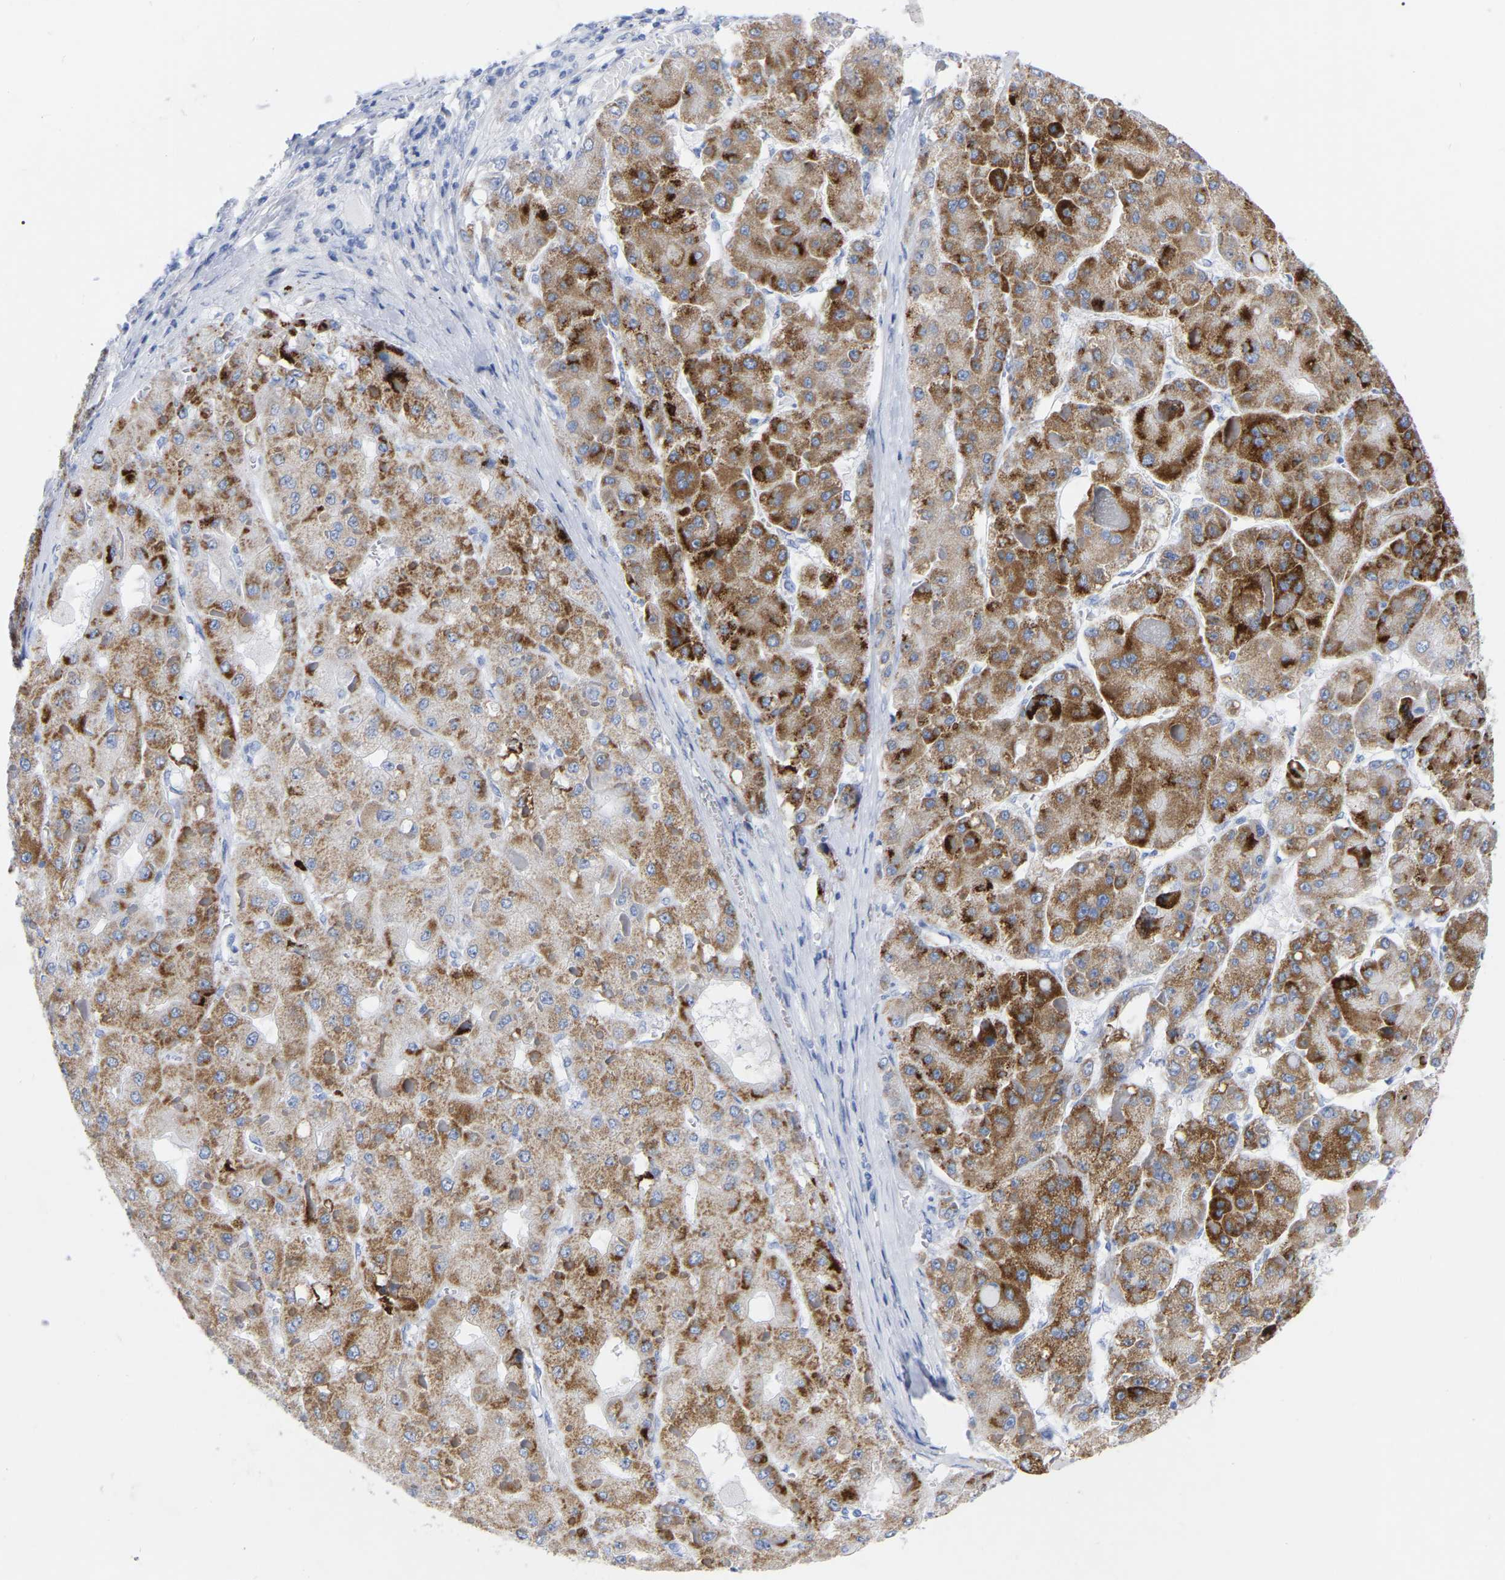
{"staining": {"intensity": "strong", "quantity": "25%-75%", "location": "cytoplasmic/membranous"}, "tissue": "liver cancer", "cell_type": "Tumor cells", "image_type": "cancer", "snomed": [{"axis": "morphology", "description": "Carcinoma, Hepatocellular, NOS"}, {"axis": "topography", "description": "Liver"}], "caption": "A micrograph of human liver cancer stained for a protein displays strong cytoplasmic/membranous brown staining in tumor cells. The staining is performed using DAB (3,3'-diaminobenzidine) brown chromogen to label protein expression. The nuclei are counter-stained blue using hematoxylin.", "gene": "ZNF629", "patient": {"sex": "female", "age": 73}}